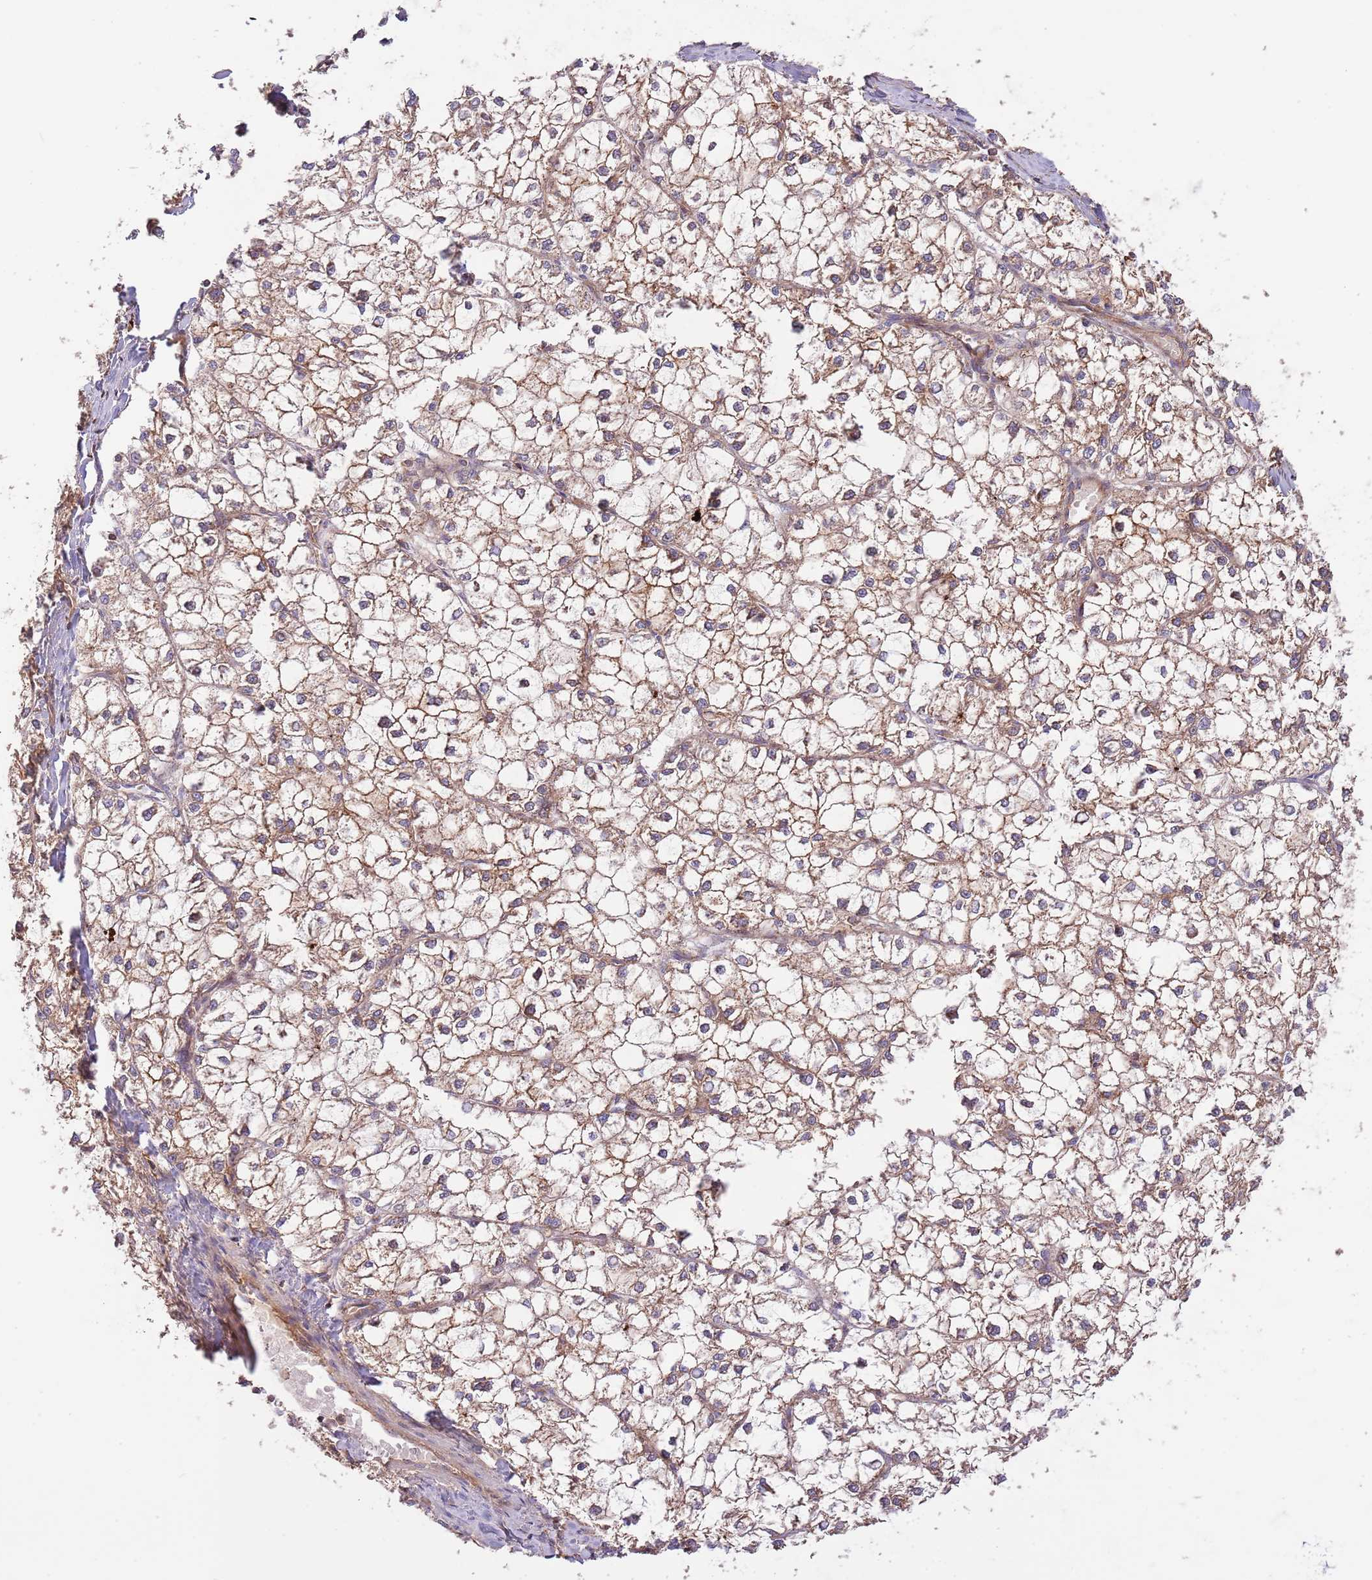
{"staining": {"intensity": "moderate", "quantity": ">75%", "location": "cytoplasmic/membranous"}, "tissue": "liver cancer", "cell_type": "Tumor cells", "image_type": "cancer", "snomed": [{"axis": "morphology", "description": "Carcinoma, Hepatocellular, NOS"}, {"axis": "topography", "description": "Liver"}], "caption": "This is an image of immunohistochemistry staining of hepatocellular carcinoma (liver), which shows moderate expression in the cytoplasmic/membranous of tumor cells.", "gene": "DNAJA3", "patient": {"sex": "female", "age": 43}}